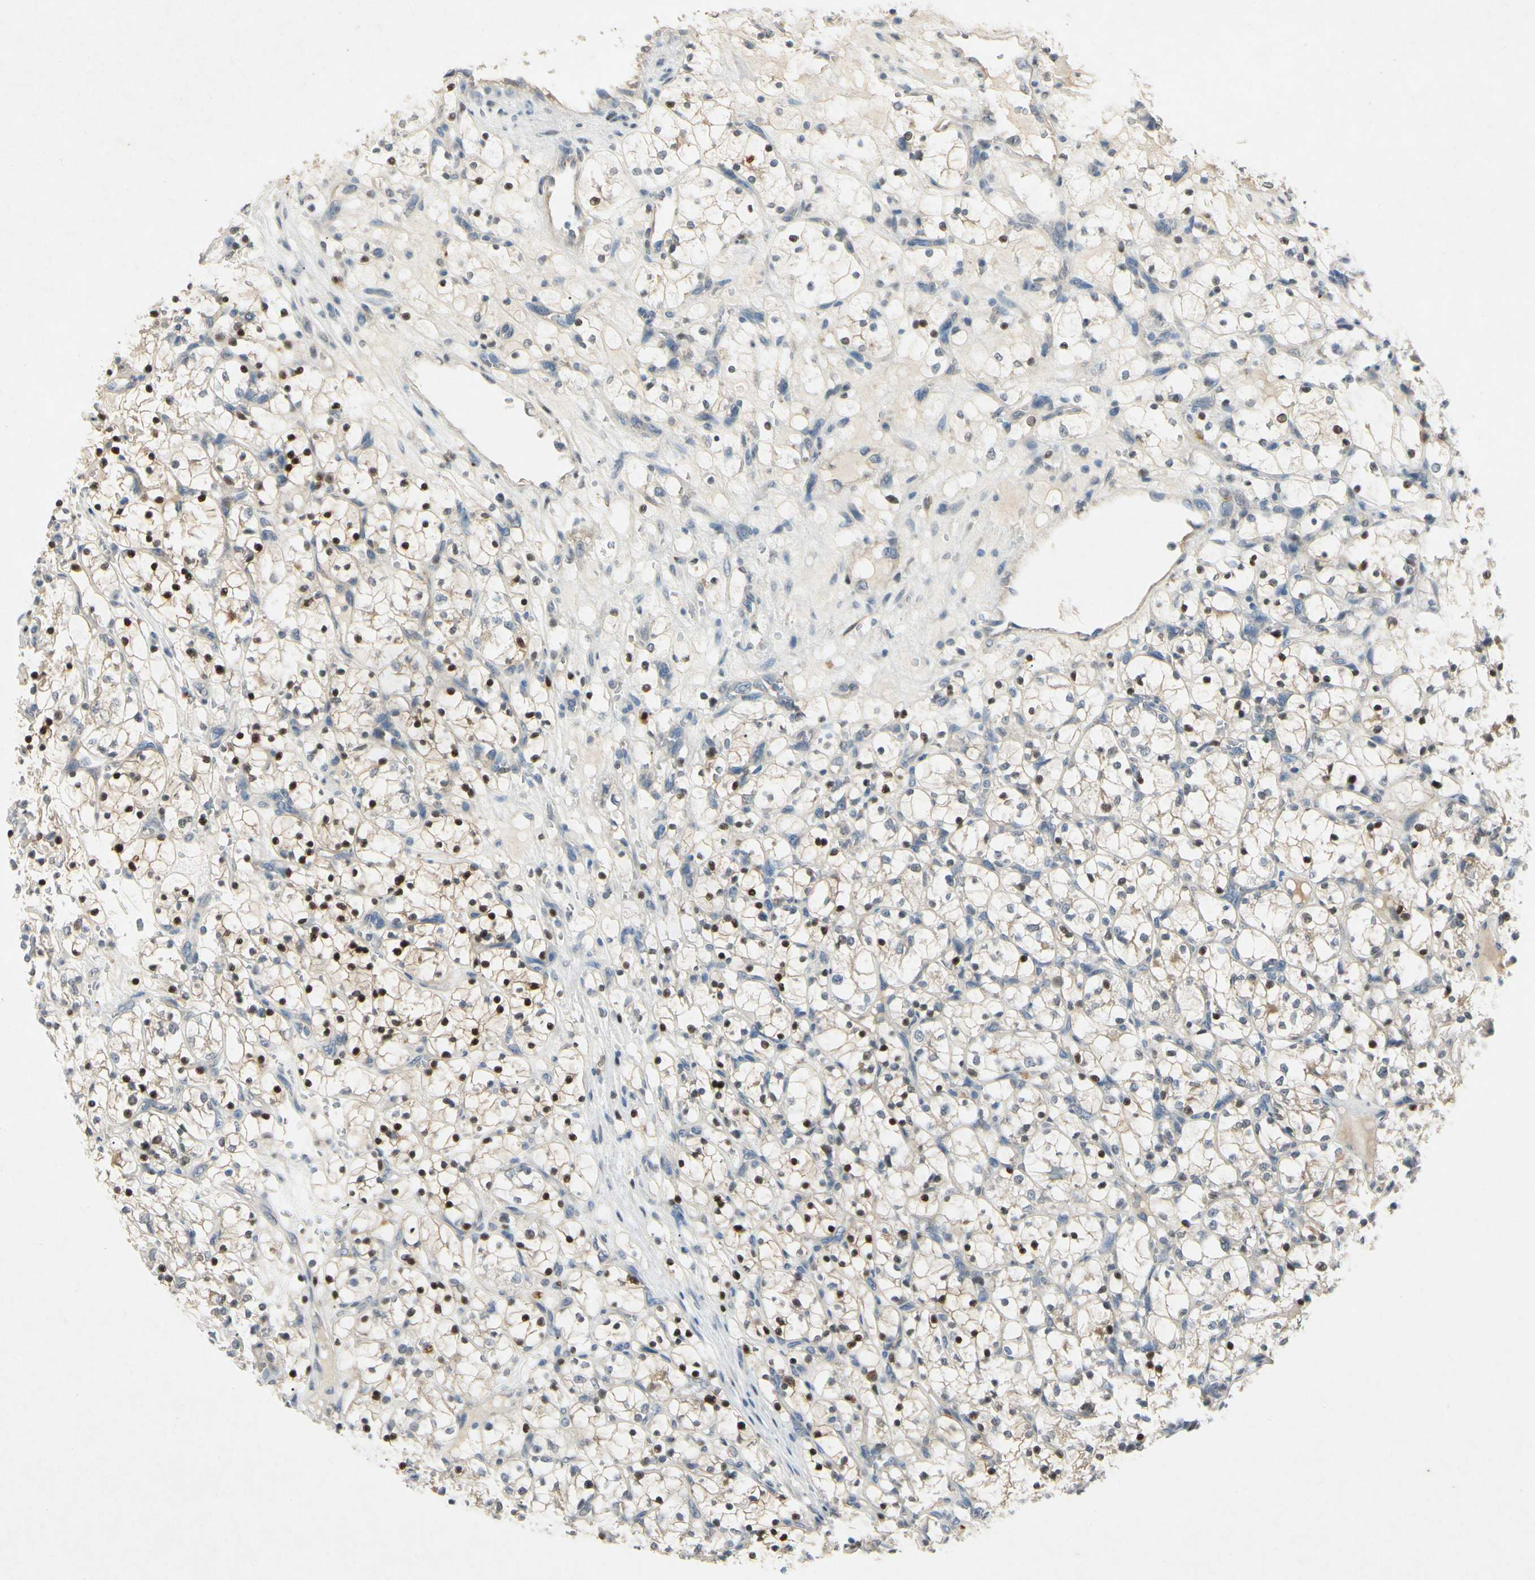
{"staining": {"intensity": "strong", "quantity": "<25%", "location": "nuclear"}, "tissue": "renal cancer", "cell_type": "Tumor cells", "image_type": "cancer", "snomed": [{"axis": "morphology", "description": "Adenocarcinoma, NOS"}, {"axis": "topography", "description": "Kidney"}], "caption": "About <25% of tumor cells in human renal adenocarcinoma exhibit strong nuclear protein positivity as visualized by brown immunohistochemical staining.", "gene": "HSPA1B", "patient": {"sex": "female", "age": 69}}